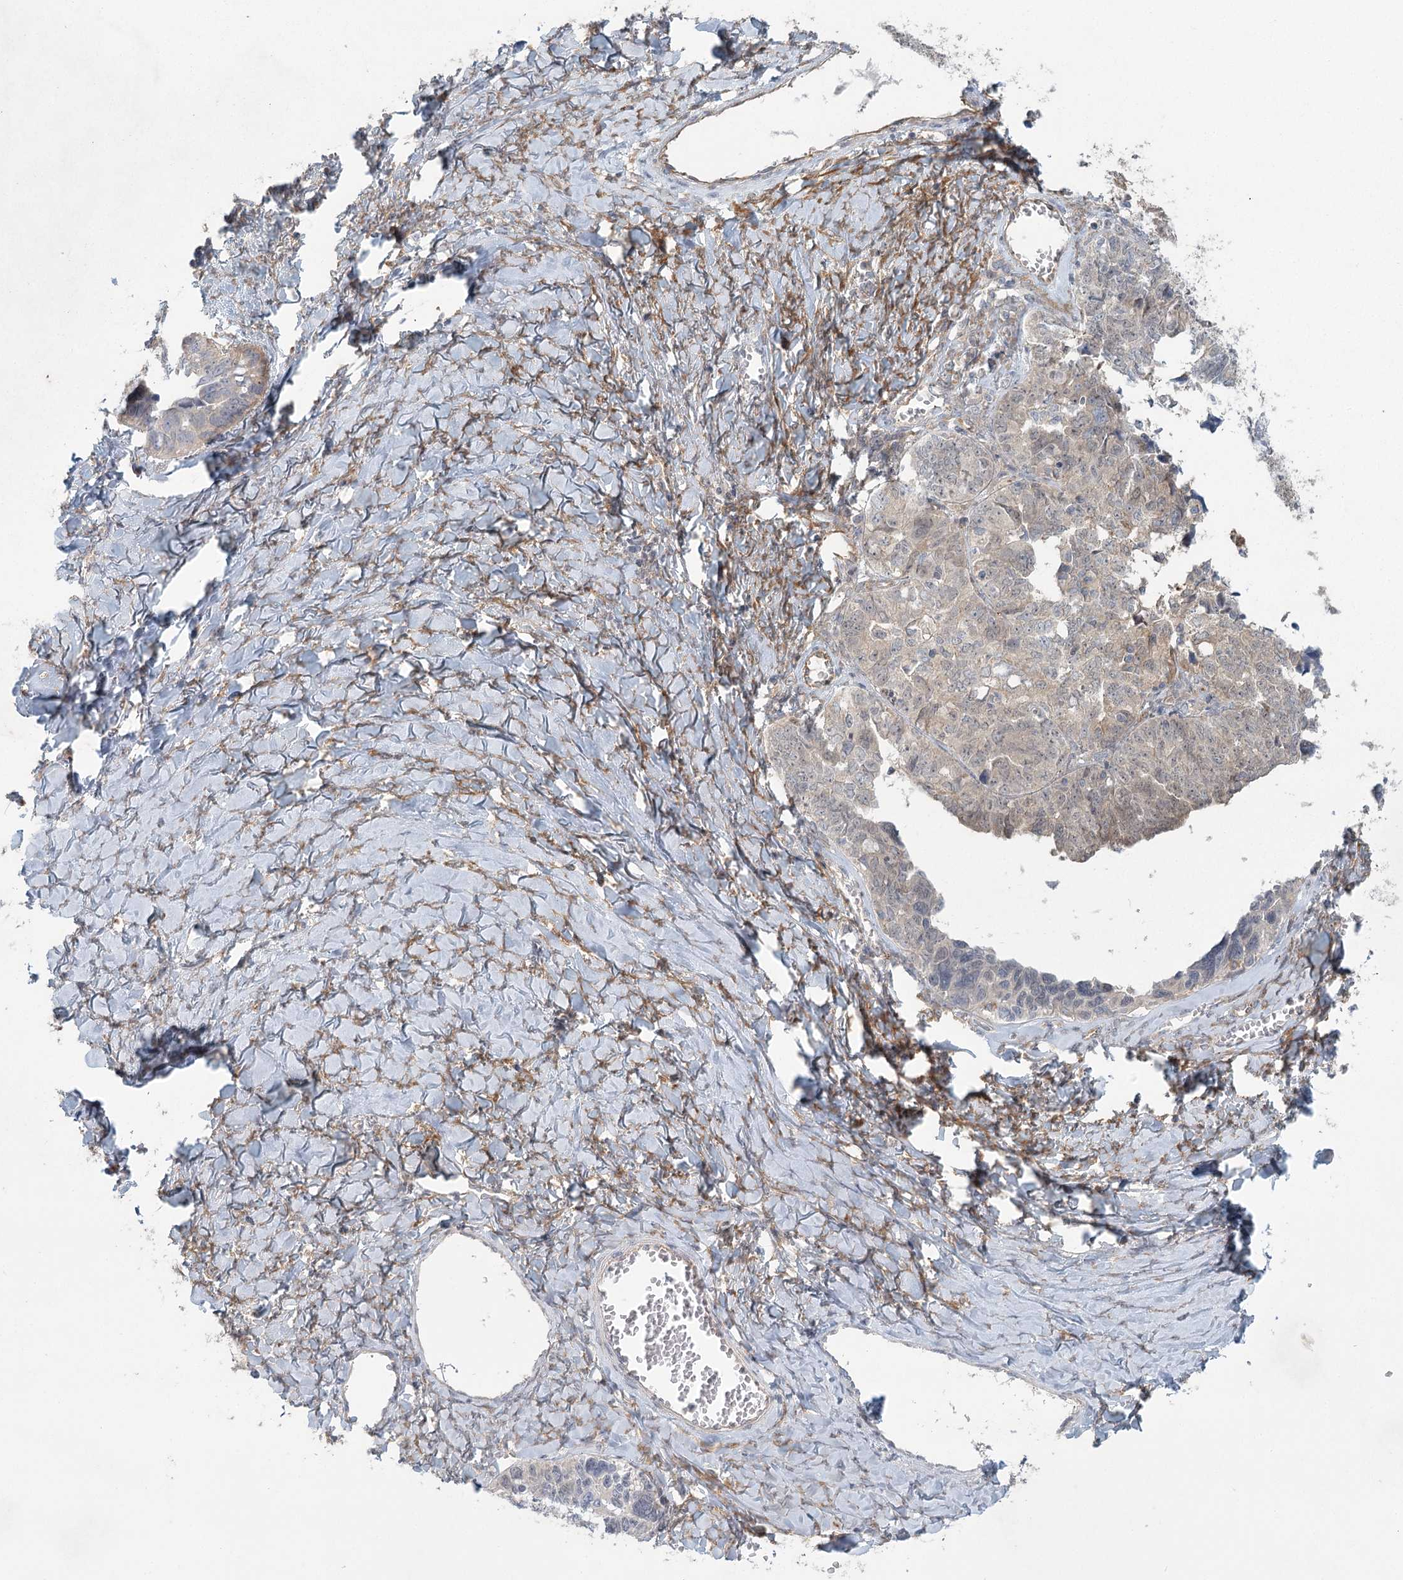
{"staining": {"intensity": "moderate", "quantity": "<25%", "location": "nuclear"}, "tissue": "ovarian cancer", "cell_type": "Tumor cells", "image_type": "cancer", "snomed": [{"axis": "morphology", "description": "Cystadenocarcinoma, serous, NOS"}, {"axis": "topography", "description": "Ovary"}], "caption": "Immunohistochemical staining of human ovarian cancer (serous cystadenocarcinoma) exhibits low levels of moderate nuclear positivity in approximately <25% of tumor cells.", "gene": "FAM110C", "patient": {"sex": "female", "age": 79}}